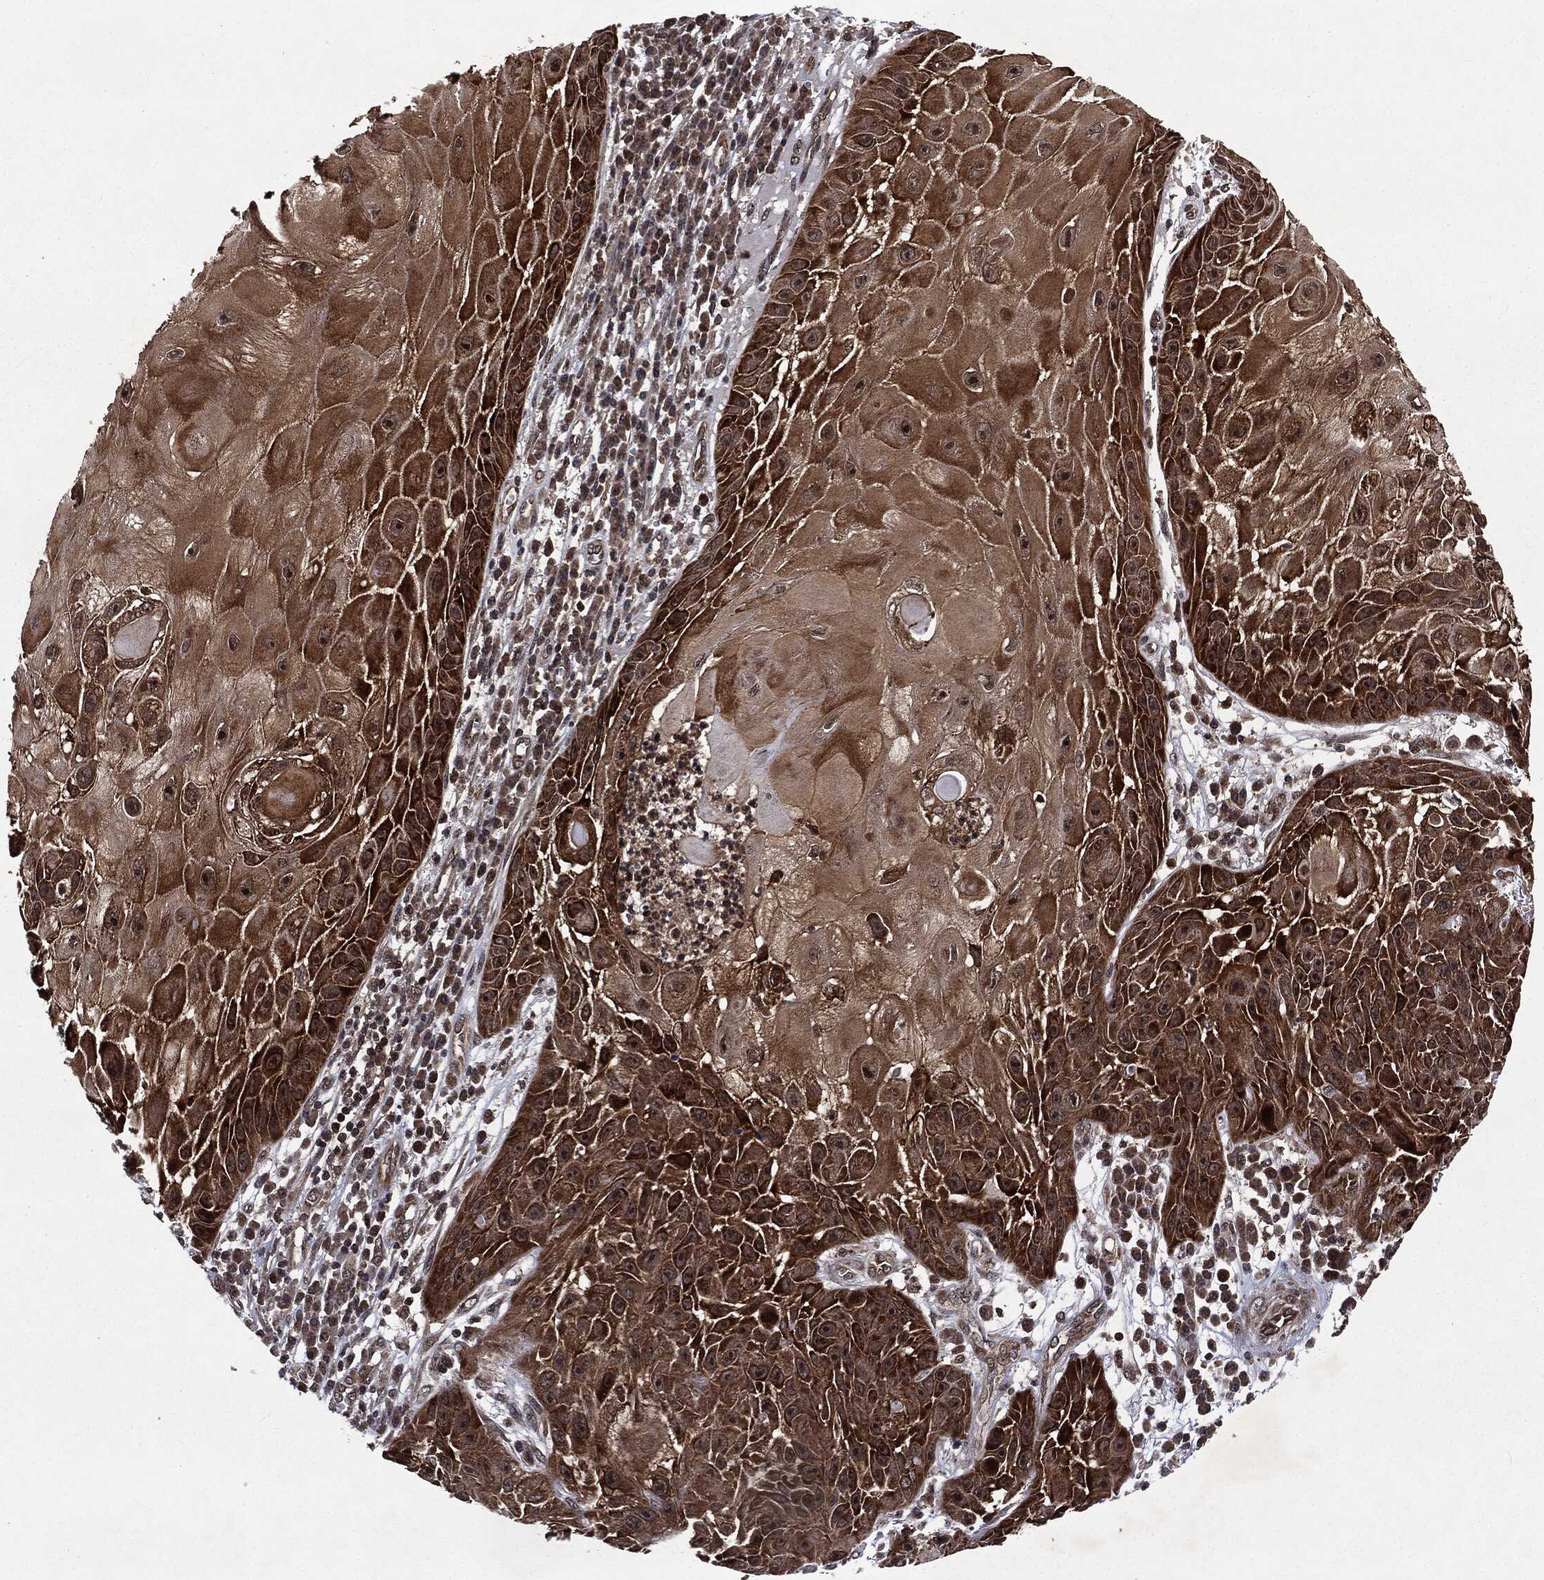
{"staining": {"intensity": "strong", "quantity": "25%-75%", "location": "cytoplasmic/membranous,nuclear"}, "tissue": "skin cancer", "cell_type": "Tumor cells", "image_type": "cancer", "snomed": [{"axis": "morphology", "description": "Normal tissue, NOS"}, {"axis": "morphology", "description": "Squamous cell carcinoma, NOS"}, {"axis": "topography", "description": "Skin"}], "caption": "IHC histopathology image of neoplastic tissue: squamous cell carcinoma (skin) stained using immunohistochemistry reveals high levels of strong protein expression localized specifically in the cytoplasmic/membranous and nuclear of tumor cells, appearing as a cytoplasmic/membranous and nuclear brown color.", "gene": "STAU2", "patient": {"sex": "male", "age": 79}}